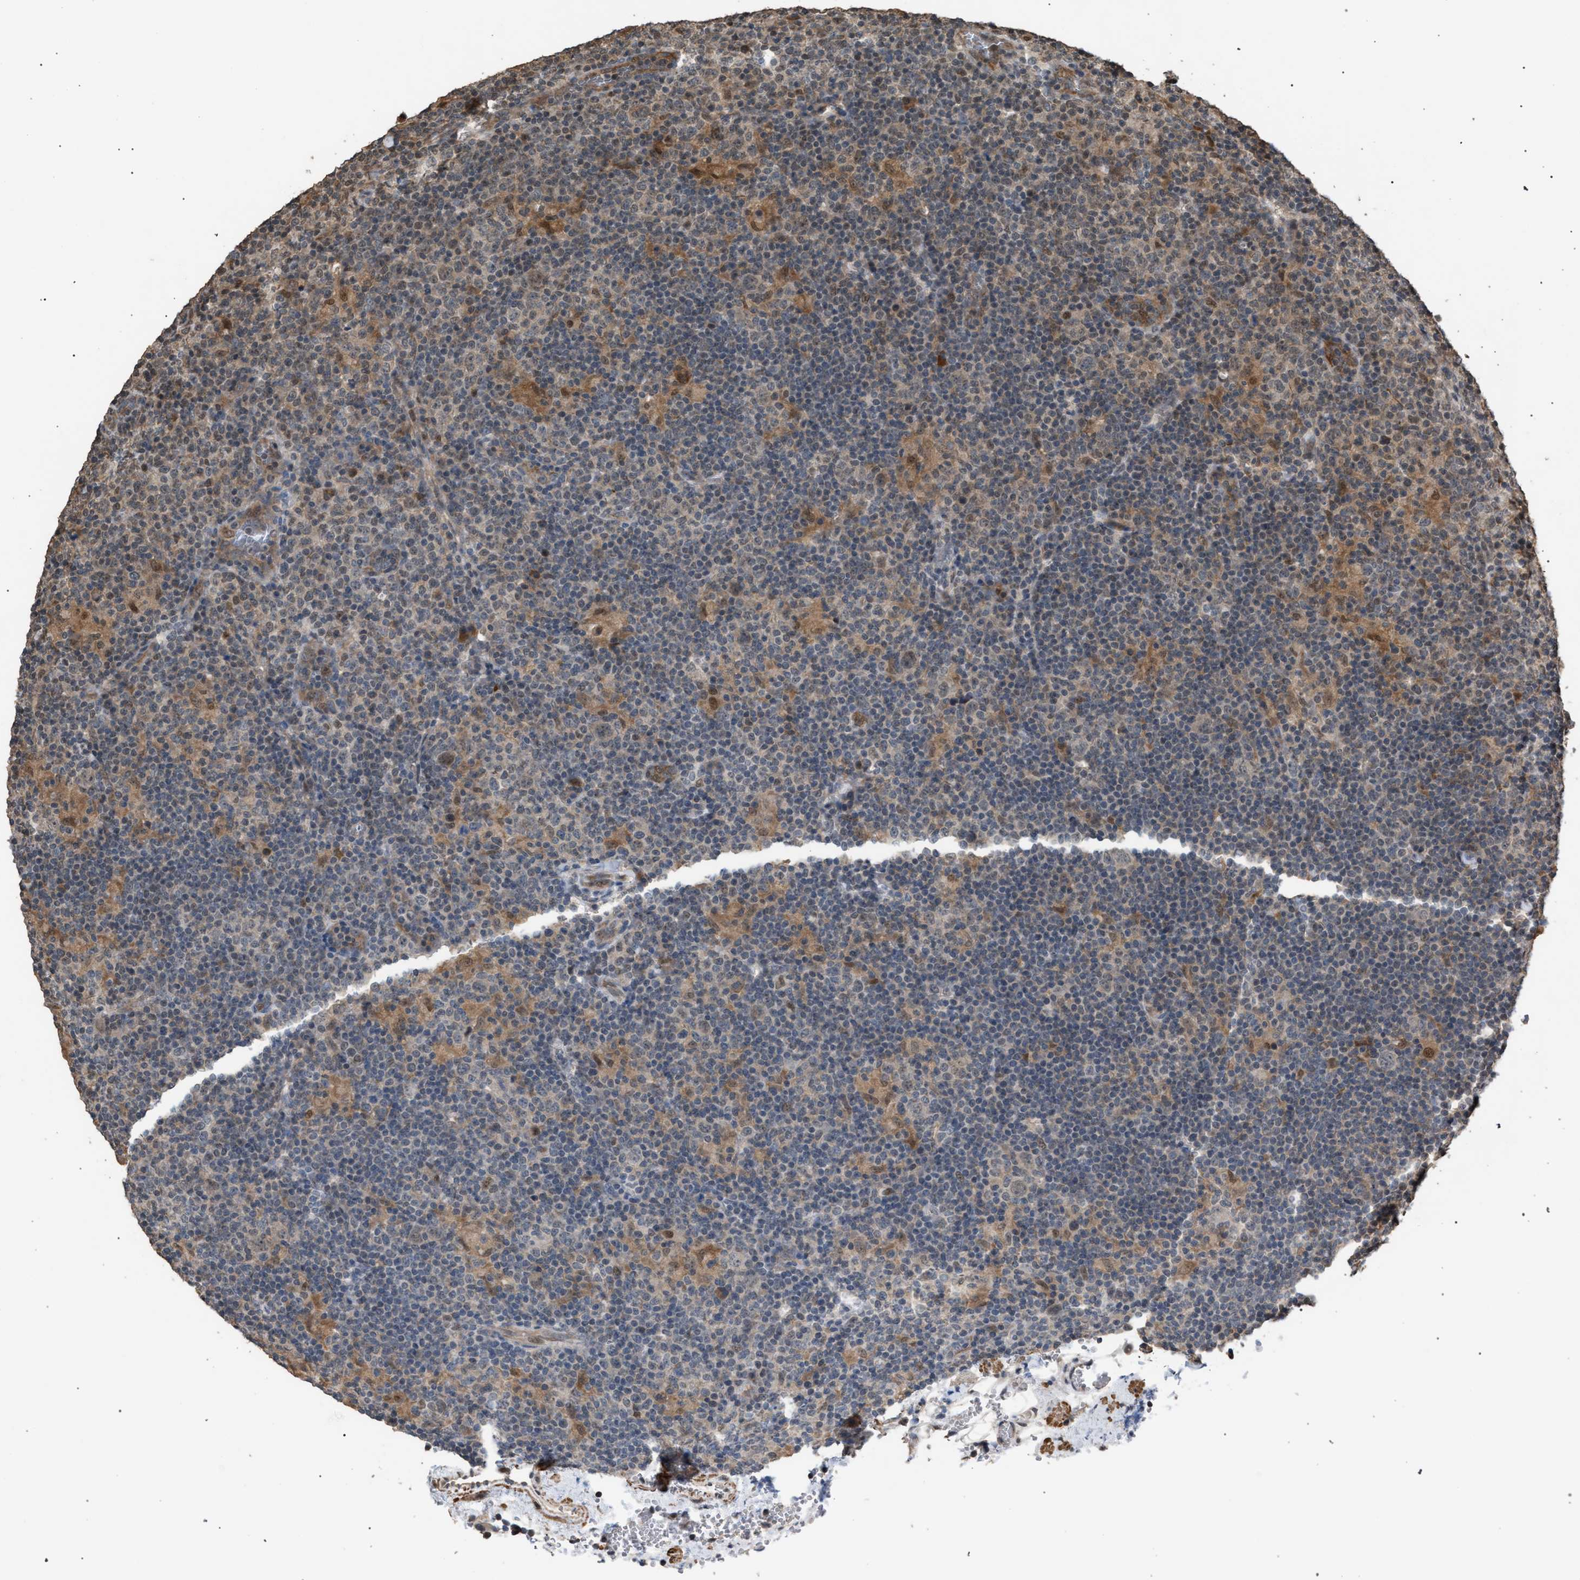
{"staining": {"intensity": "moderate", "quantity": "<25%", "location": "nuclear"}, "tissue": "lymphoma", "cell_type": "Tumor cells", "image_type": "cancer", "snomed": [{"axis": "morphology", "description": "Hodgkin's disease, NOS"}, {"axis": "topography", "description": "Lymph node"}], "caption": "Tumor cells display low levels of moderate nuclear staining in about <25% of cells in human Hodgkin's disease. (brown staining indicates protein expression, while blue staining denotes nuclei).", "gene": "NAA35", "patient": {"sex": "female", "age": 57}}